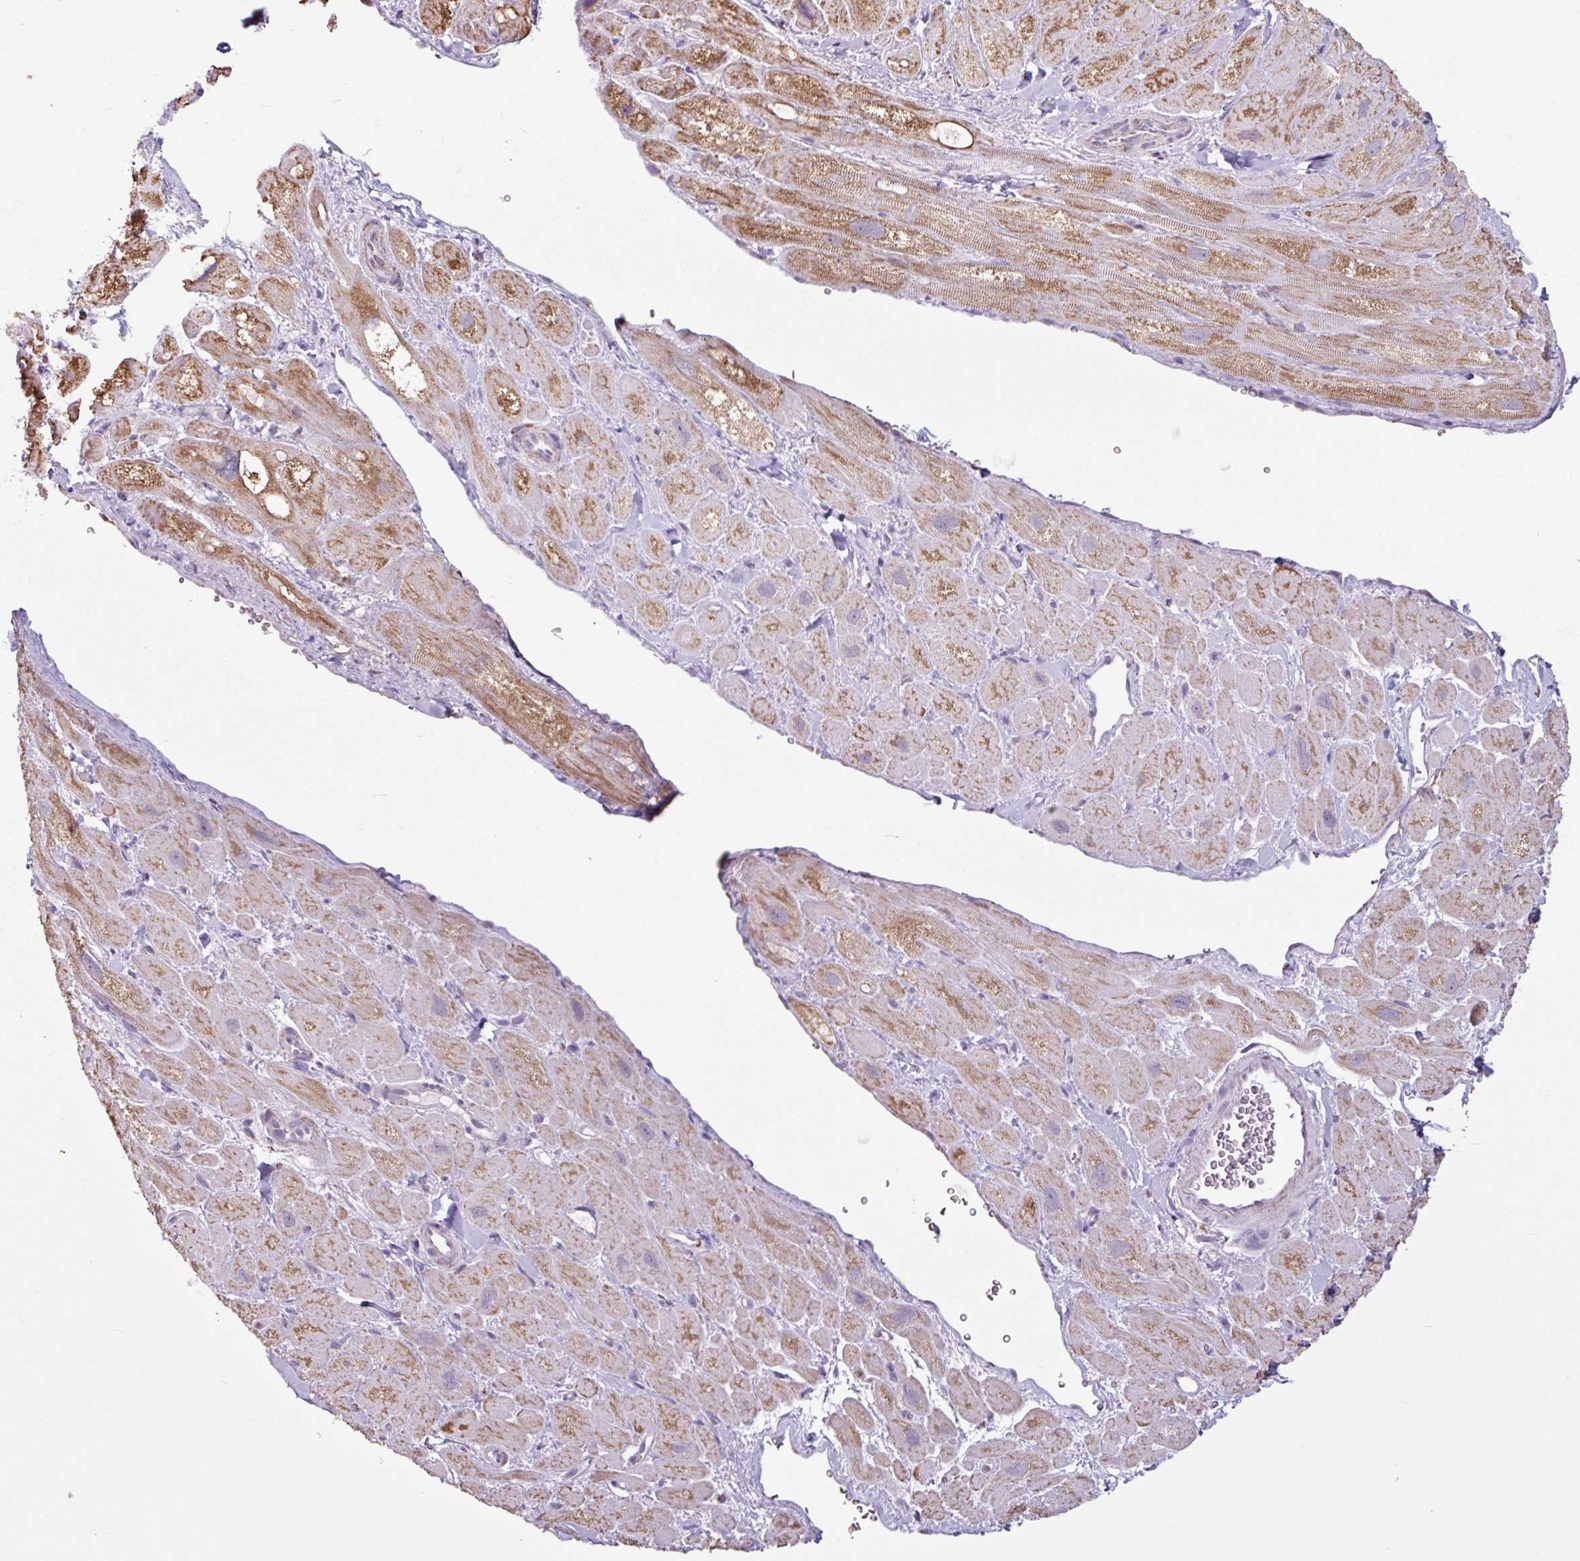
{"staining": {"intensity": "moderate", "quantity": ">75%", "location": "cytoplasmic/membranous"}, "tissue": "heart muscle", "cell_type": "Cardiomyocytes", "image_type": "normal", "snomed": [{"axis": "morphology", "description": "Normal tissue, NOS"}, {"axis": "topography", "description": "Heart"}], "caption": "Brown immunohistochemical staining in normal human heart muscle demonstrates moderate cytoplasmic/membranous positivity in about >75% of cardiomyocytes. (IHC, brightfield microscopy, high magnification).", "gene": "ALG8", "patient": {"sex": "male", "age": 49}}